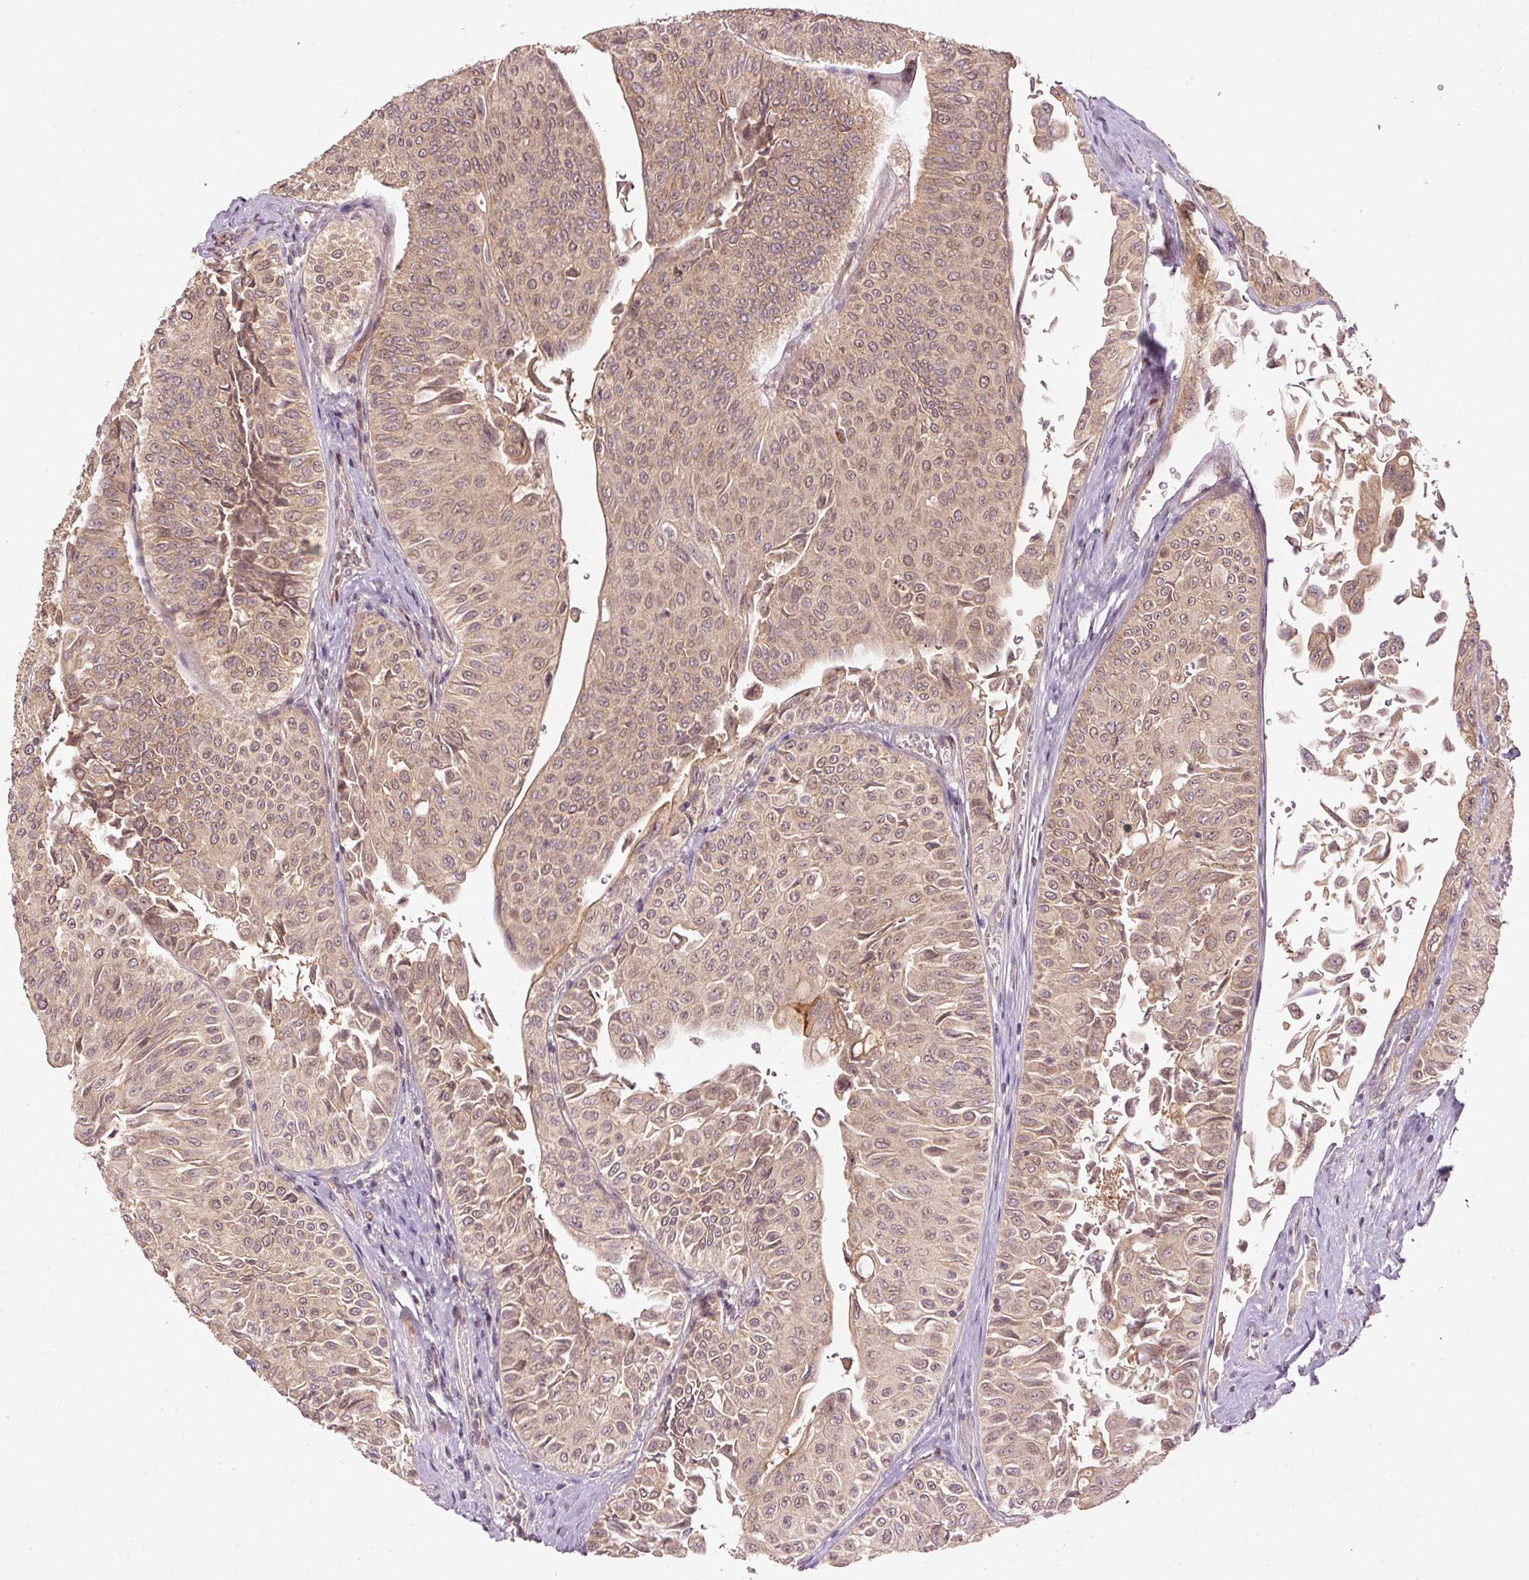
{"staining": {"intensity": "moderate", "quantity": ">75%", "location": "cytoplasmic/membranous,nuclear"}, "tissue": "urothelial cancer", "cell_type": "Tumor cells", "image_type": "cancer", "snomed": [{"axis": "morphology", "description": "Urothelial carcinoma, NOS"}, {"axis": "topography", "description": "Urinary bladder"}], "caption": "Urothelial cancer stained with a protein marker displays moderate staining in tumor cells.", "gene": "PCDHB1", "patient": {"sex": "male", "age": 59}}